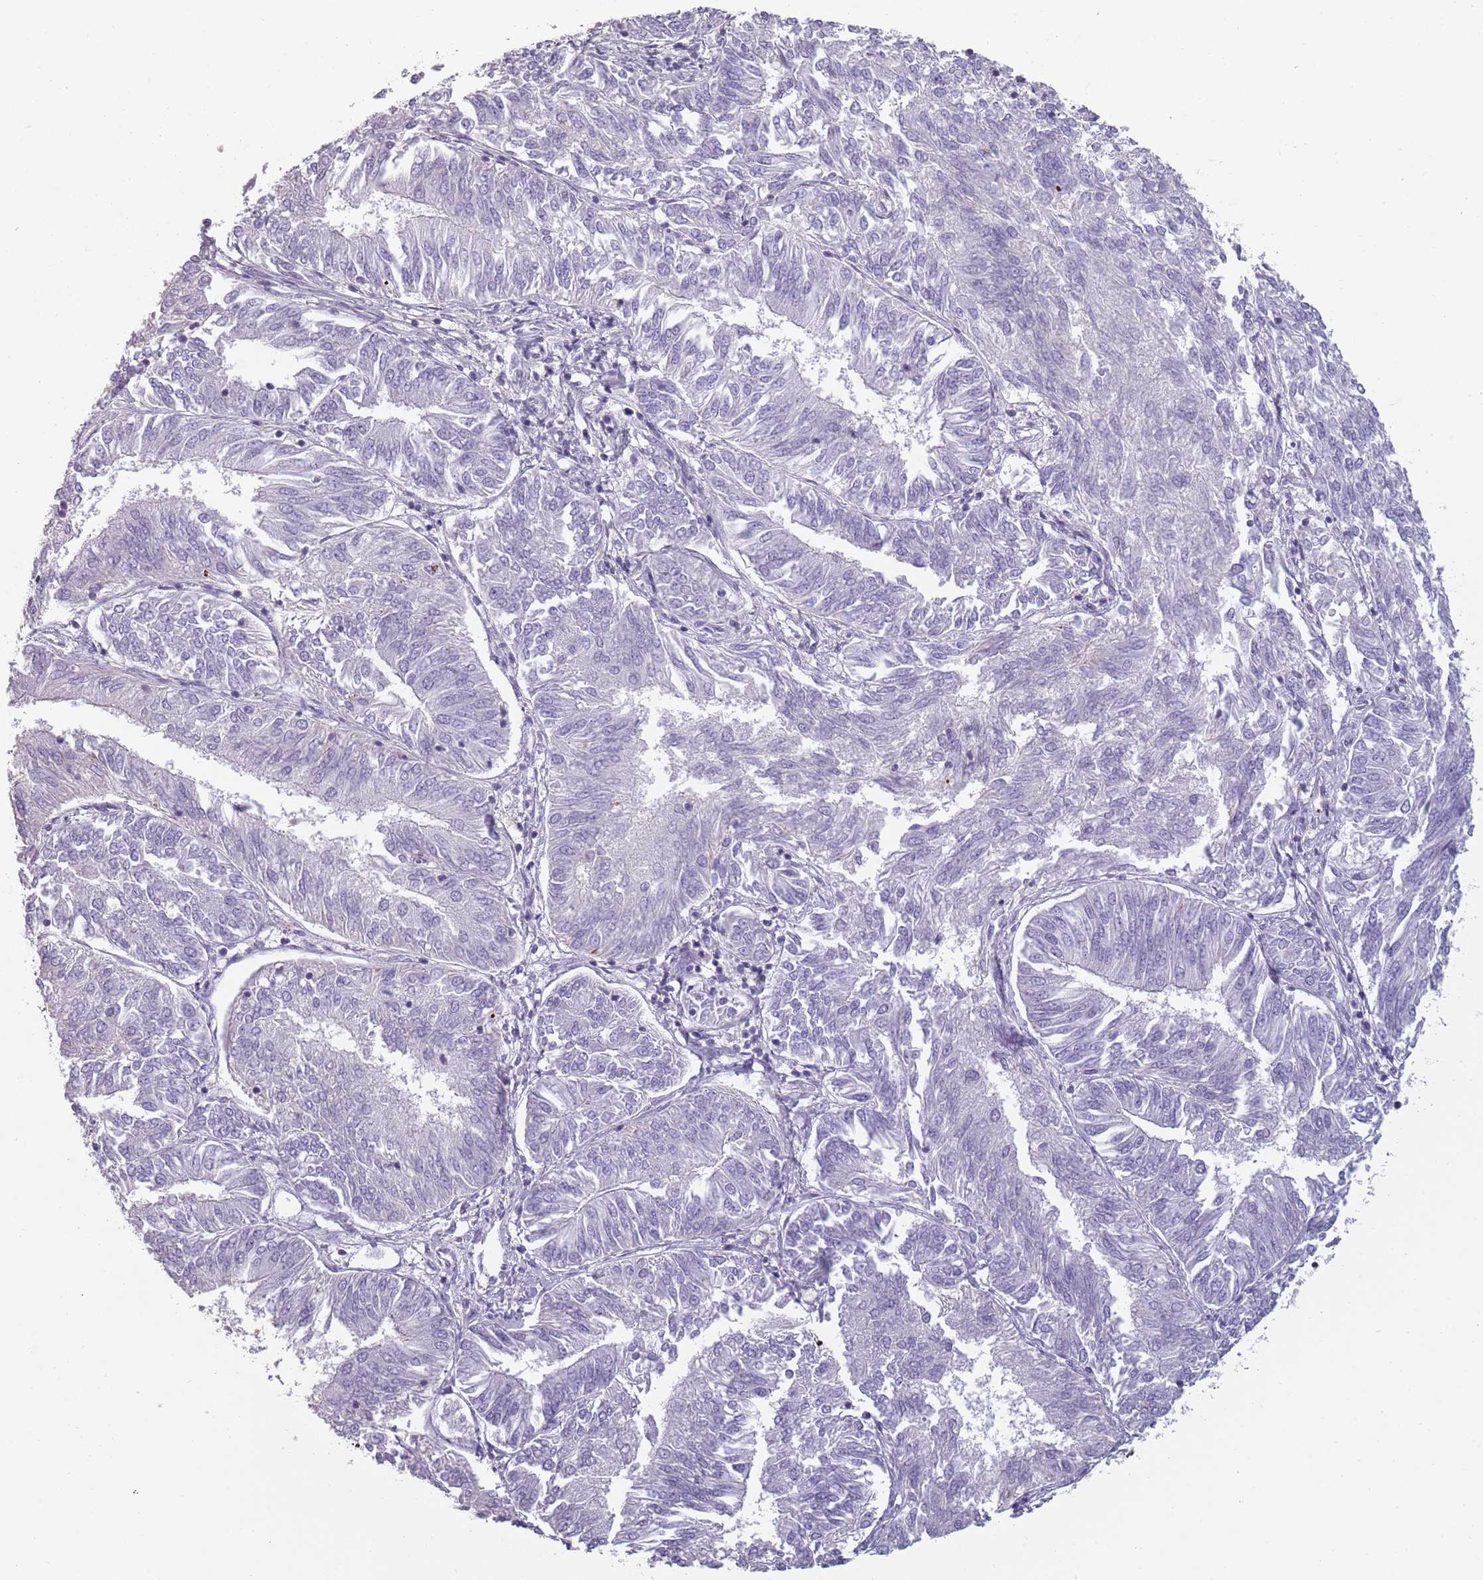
{"staining": {"intensity": "negative", "quantity": "none", "location": "none"}, "tissue": "endometrial cancer", "cell_type": "Tumor cells", "image_type": "cancer", "snomed": [{"axis": "morphology", "description": "Adenocarcinoma, NOS"}, {"axis": "topography", "description": "Endometrium"}], "caption": "There is no significant positivity in tumor cells of adenocarcinoma (endometrial).", "gene": "PIEZO1", "patient": {"sex": "female", "age": 58}}